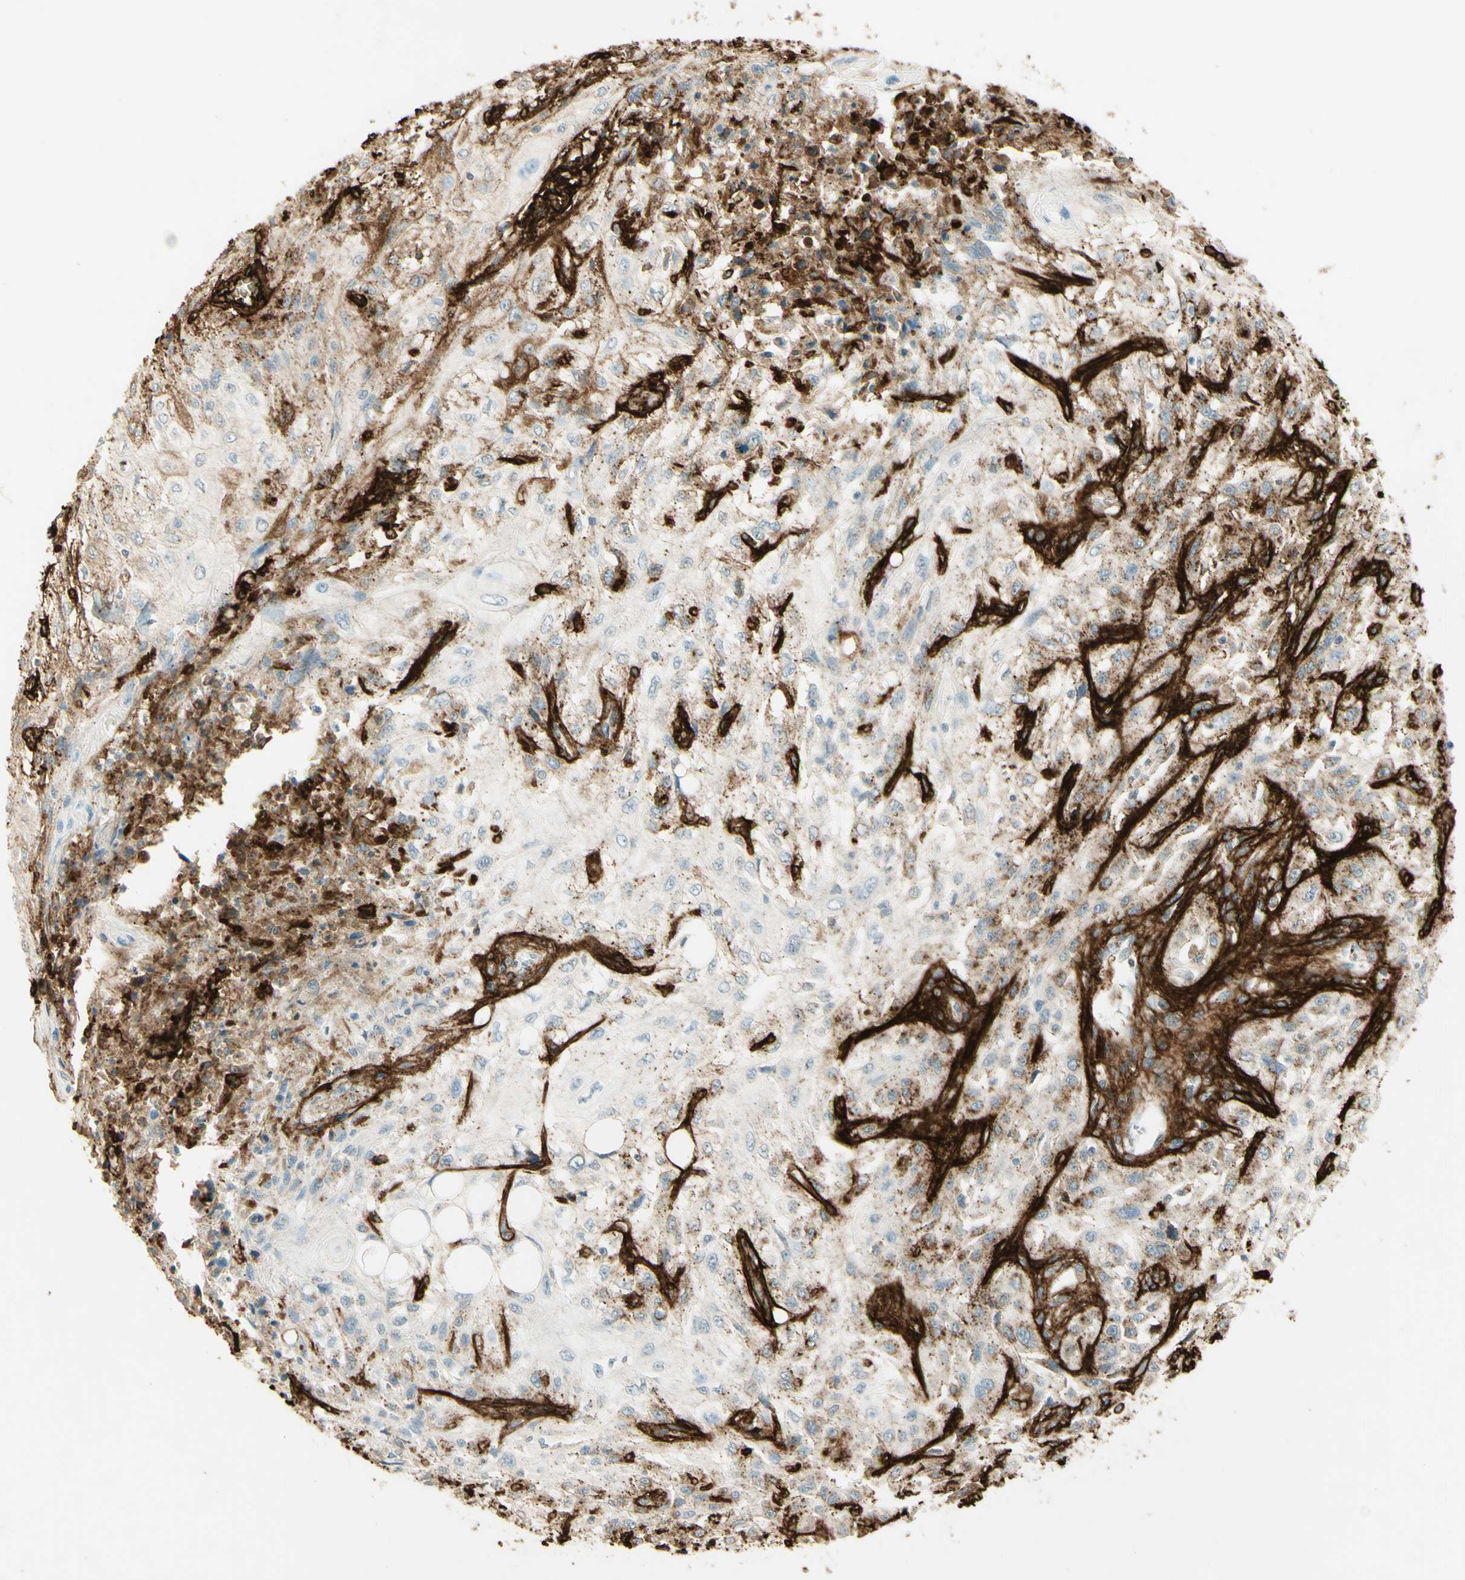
{"staining": {"intensity": "moderate", "quantity": "<25%", "location": "cytoplasmic/membranous"}, "tissue": "skin cancer", "cell_type": "Tumor cells", "image_type": "cancer", "snomed": [{"axis": "morphology", "description": "Squamous cell carcinoma, NOS"}, {"axis": "topography", "description": "Skin"}], "caption": "The immunohistochemical stain labels moderate cytoplasmic/membranous staining in tumor cells of squamous cell carcinoma (skin) tissue. (DAB = brown stain, brightfield microscopy at high magnification).", "gene": "TNN", "patient": {"sex": "male", "age": 75}}